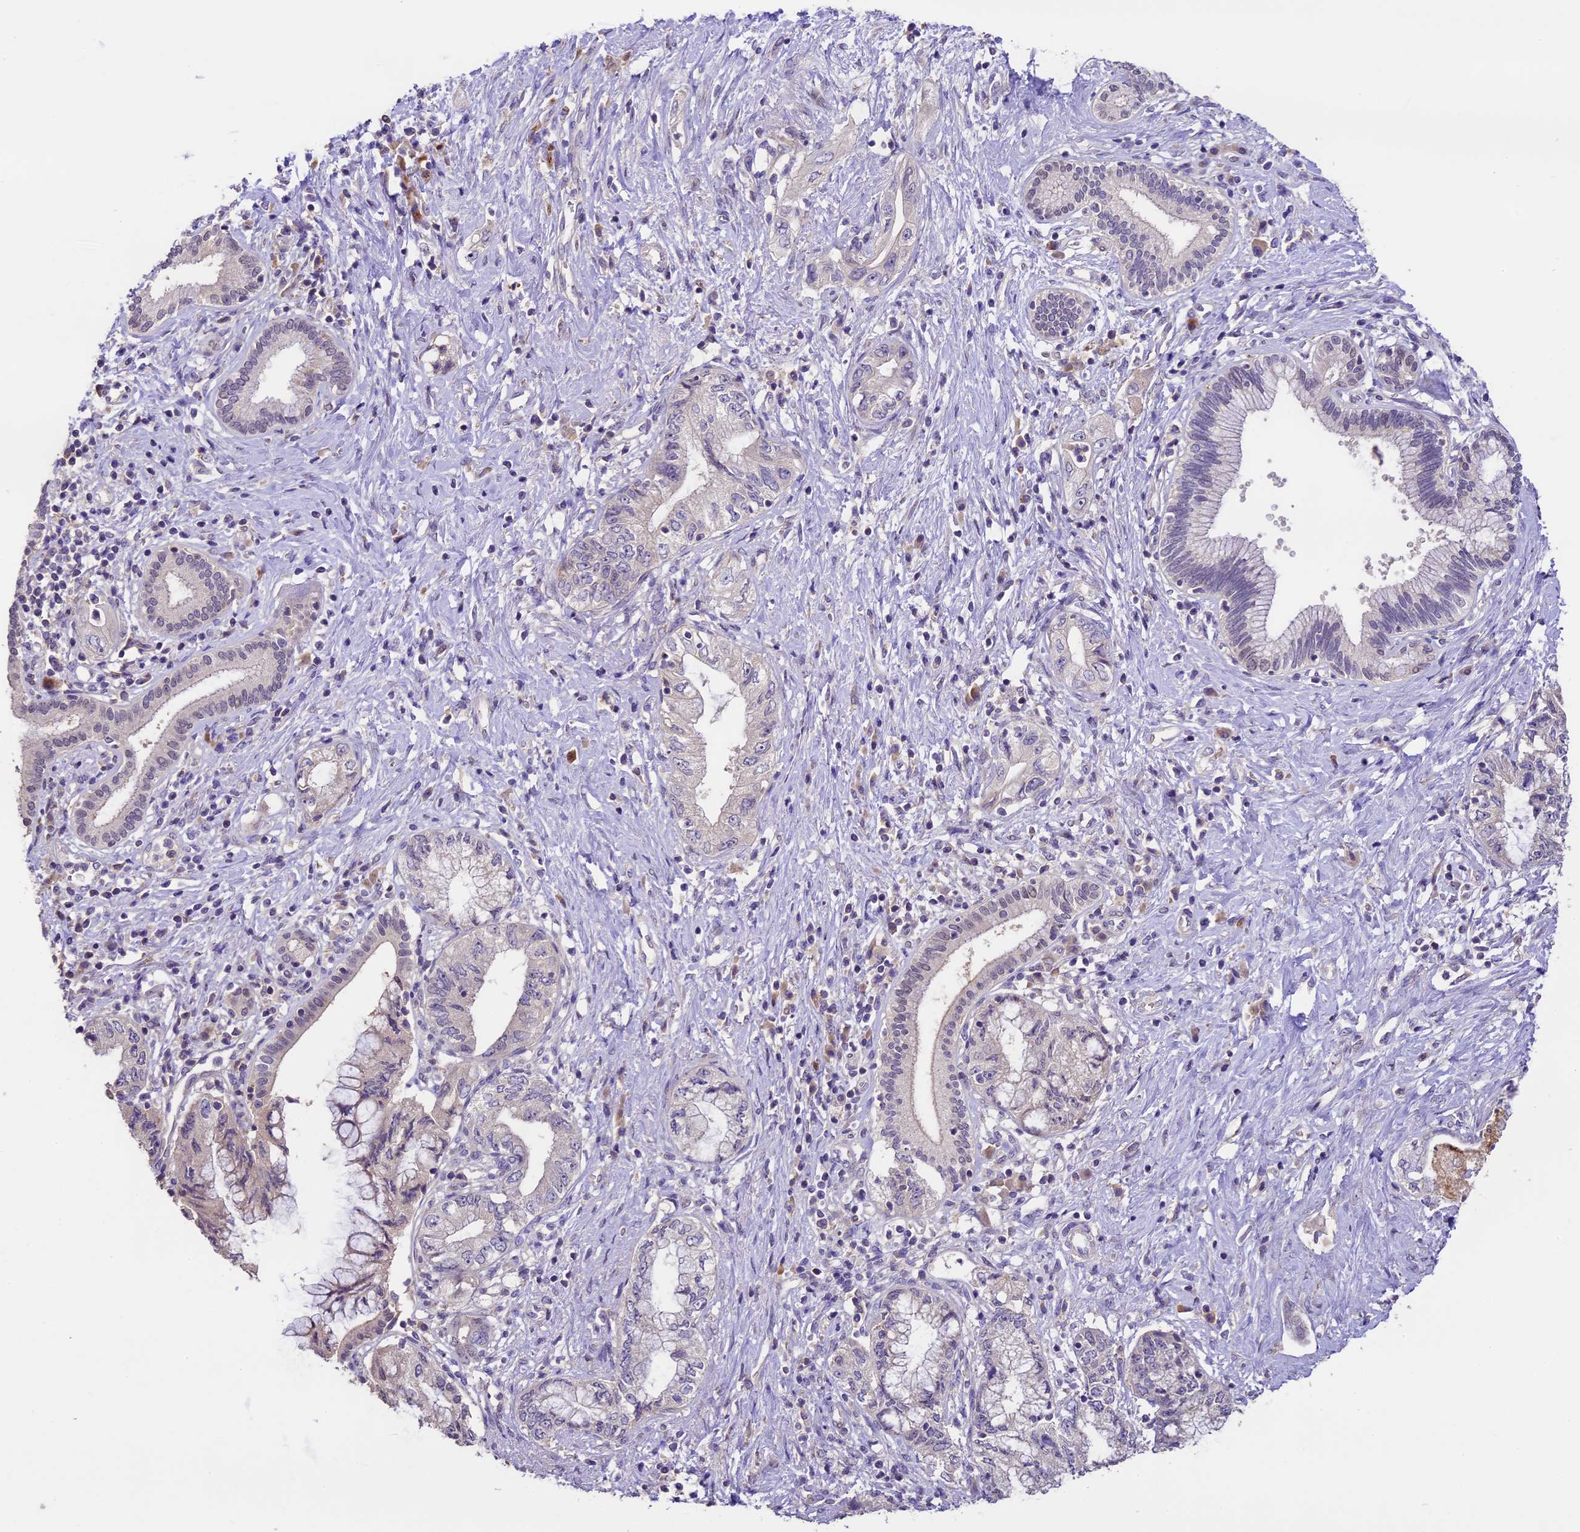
{"staining": {"intensity": "negative", "quantity": "none", "location": "none"}, "tissue": "pancreatic cancer", "cell_type": "Tumor cells", "image_type": "cancer", "snomed": [{"axis": "morphology", "description": "Adenocarcinoma, NOS"}, {"axis": "topography", "description": "Pancreas"}], "caption": "This is a histopathology image of IHC staining of pancreatic cancer (adenocarcinoma), which shows no positivity in tumor cells.", "gene": "DGKH", "patient": {"sex": "female", "age": 73}}